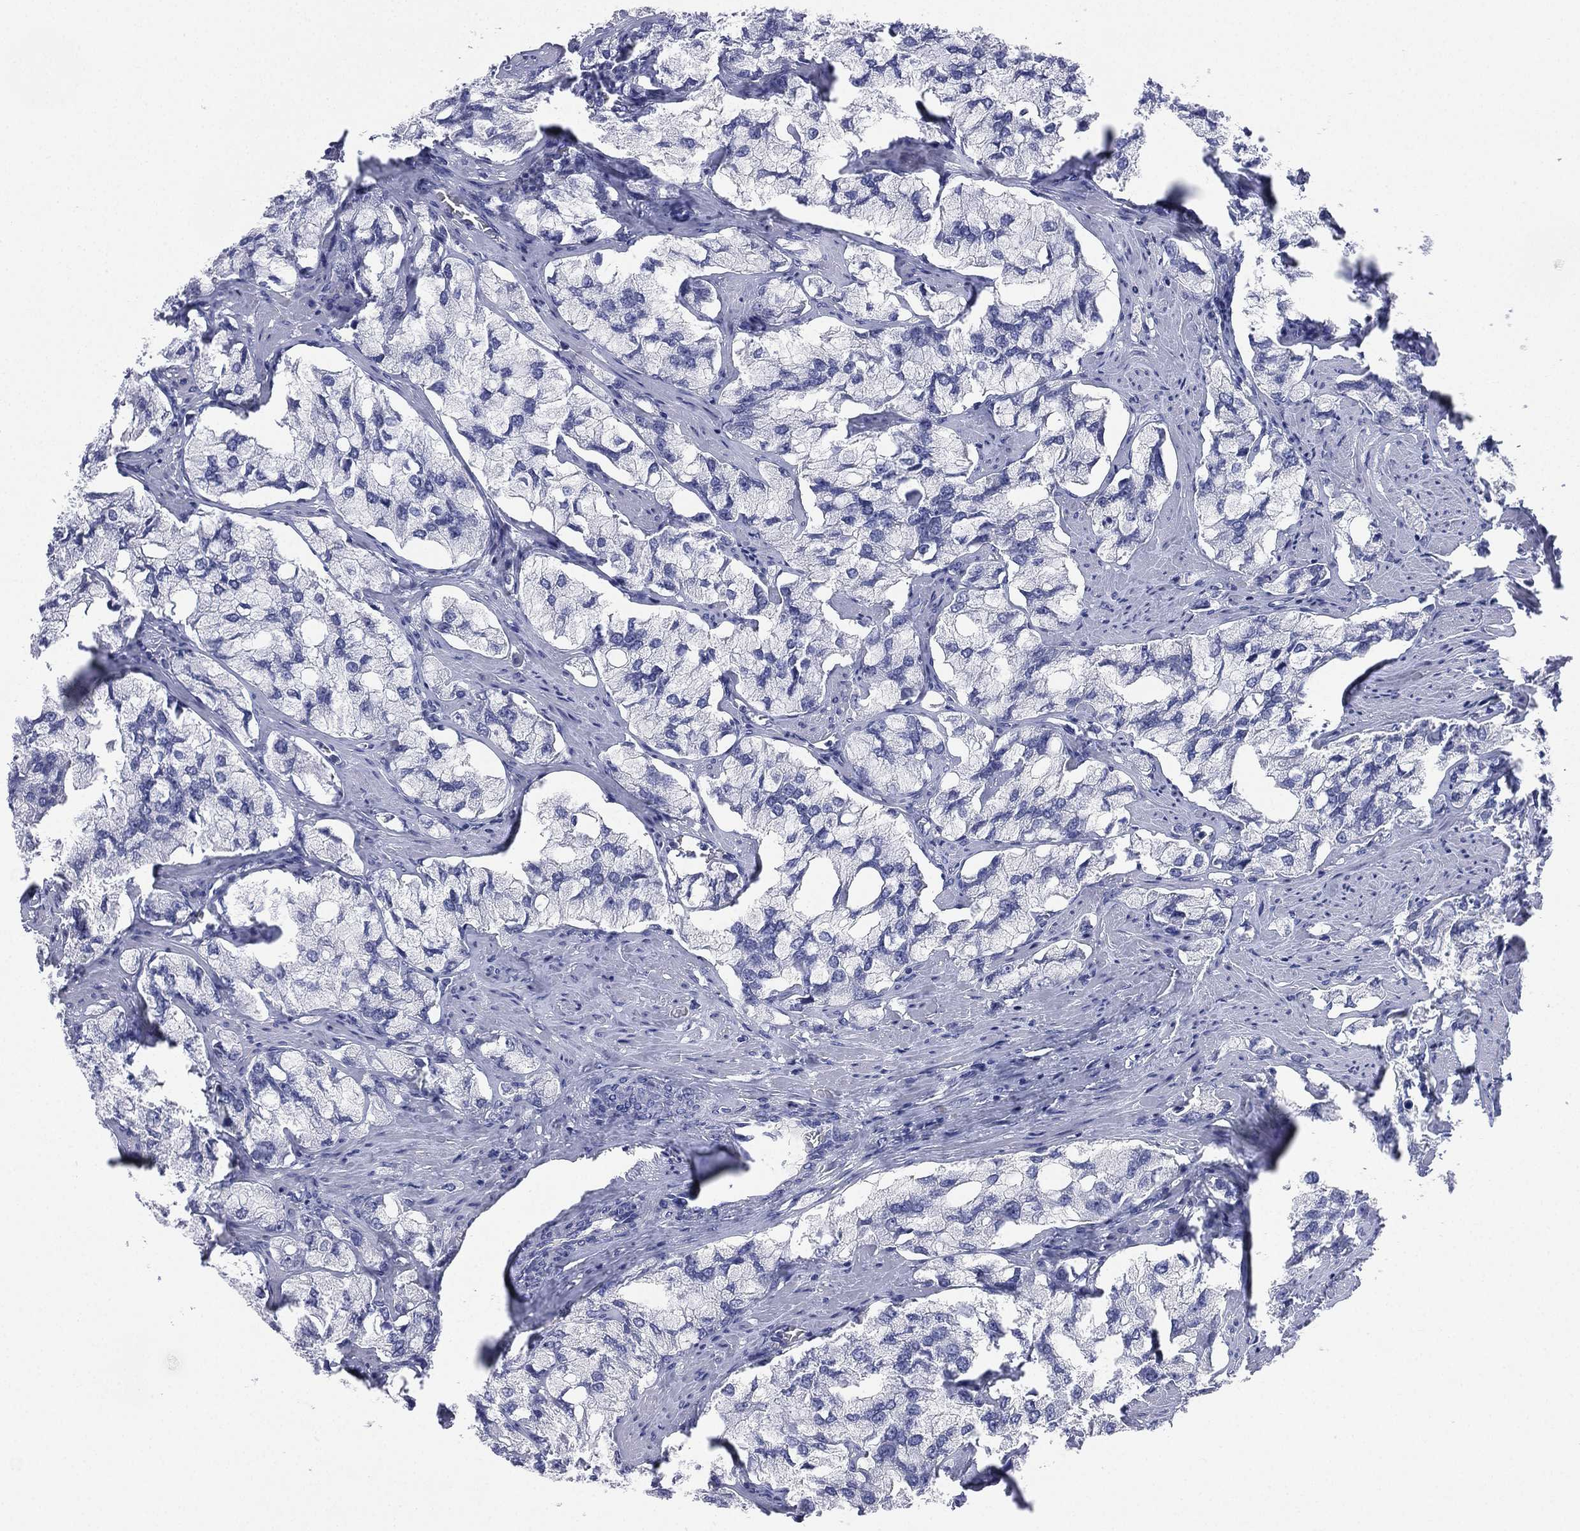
{"staining": {"intensity": "negative", "quantity": "none", "location": "none"}, "tissue": "prostate cancer", "cell_type": "Tumor cells", "image_type": "cancer", "snomed": [{"axis": "morphology", "description": "Adenocarcinoma, NOS"}, {"axis": "topography", "description": "Prostate and seminal vesicle, NOS"}, {"axis": "topography", "description": "Prostate"}], "caption": "Immunohistochemistry photomicrograph of neoplastic tissue: human prostate cancer stained with DAB (3,3'-diaminobenzidine) shows no significant protein staining in tumor cells. Brightfield microscopy of immunohistochemistry (IHC) stained with DAB (3,3'-diaminobenzidine) (brown) and hematoxylin (blue), captured at high magnification.", "gene": "CD22", "patient": {"sex": "male", "age": 64}}